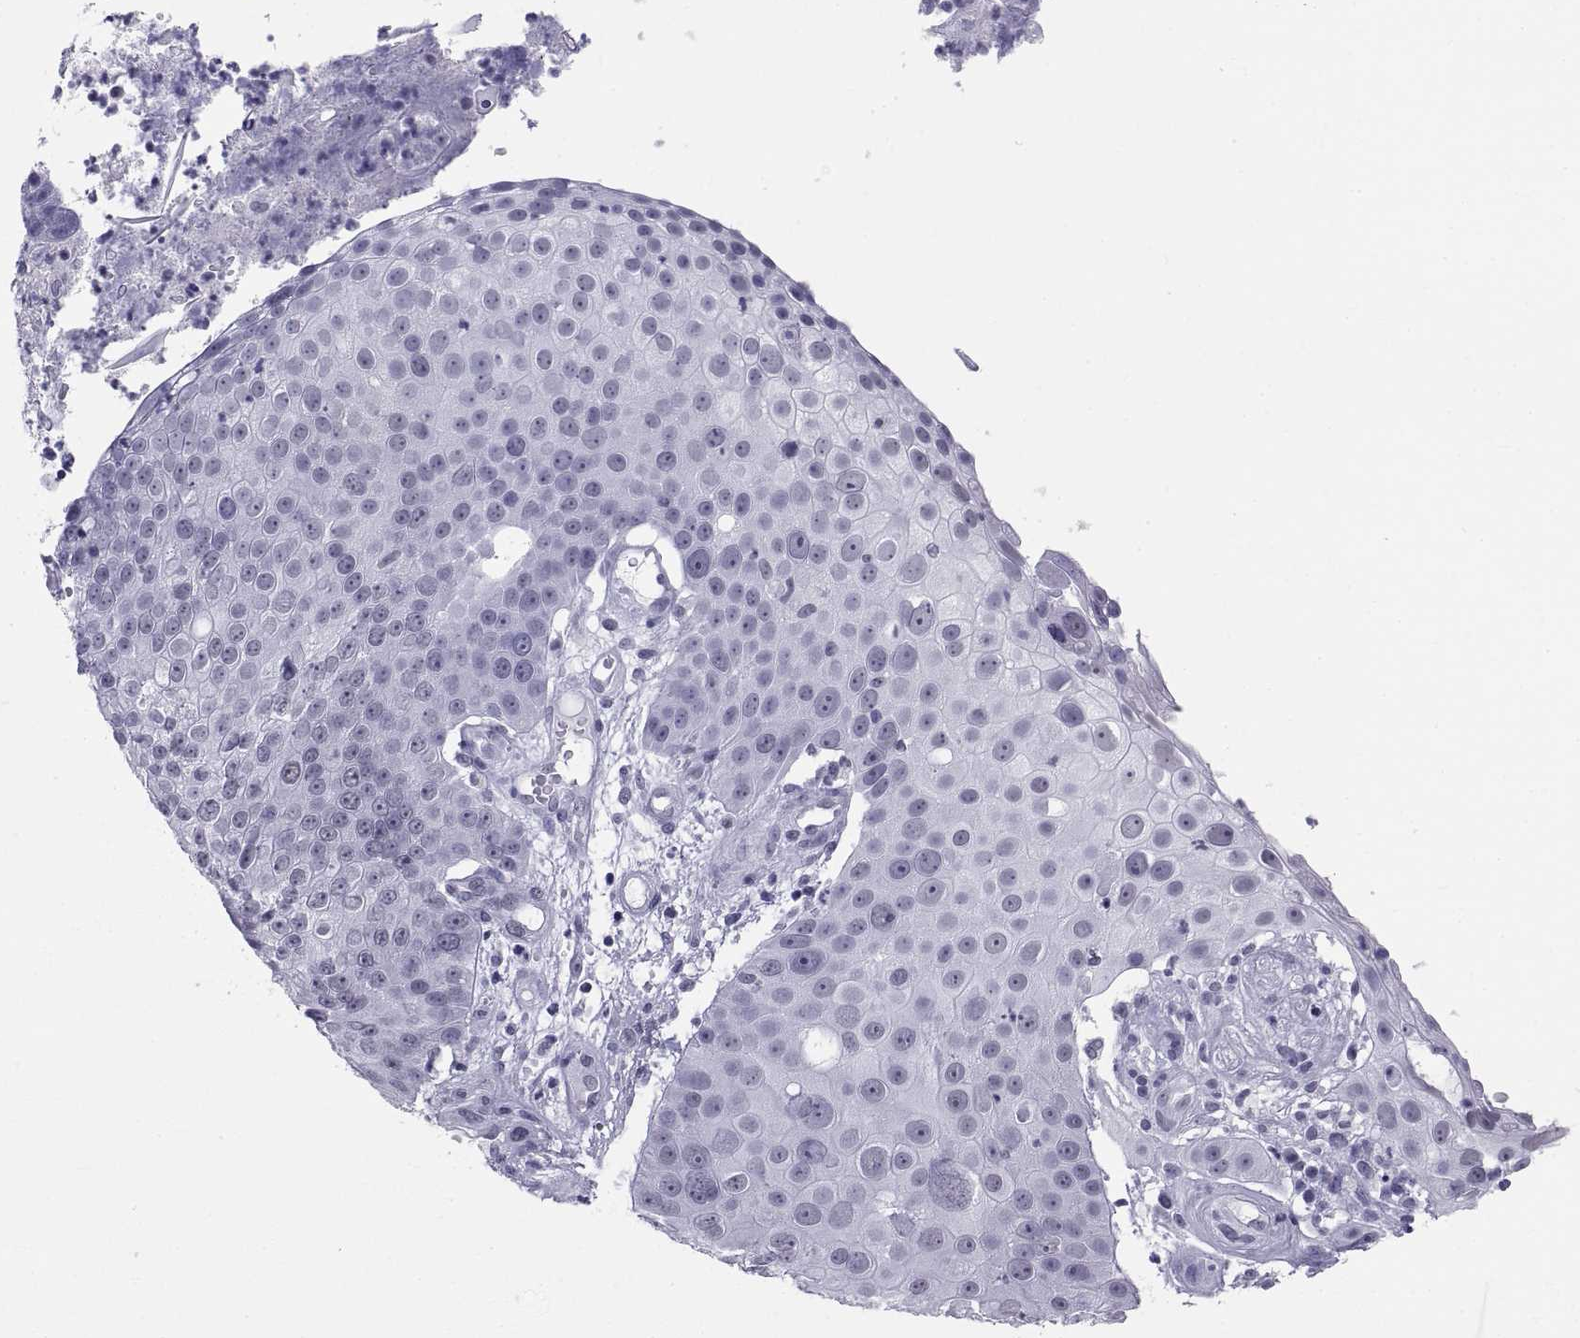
{"staining": {"intensity": "negative", "quantity": "none", "location": "none"}, "tissue": "skin cancer", "cell_type": "Tumor cells", "image_type": "cancer", "snomed": [{"axis": "morphology", "description": "Squamous cell carcinoma, NOS"}, {"axis": "topography", "description": "Skin"}], "caption": "IHC image of neoplastic tissue: squamous cell carcinoma (skin) stained with DAB (3,3'-diaminobenzidine) displays no significant protein staining in tumor cells.", "gene": "NEUROD6", "patient": {"sex": "male", "age": 71}}